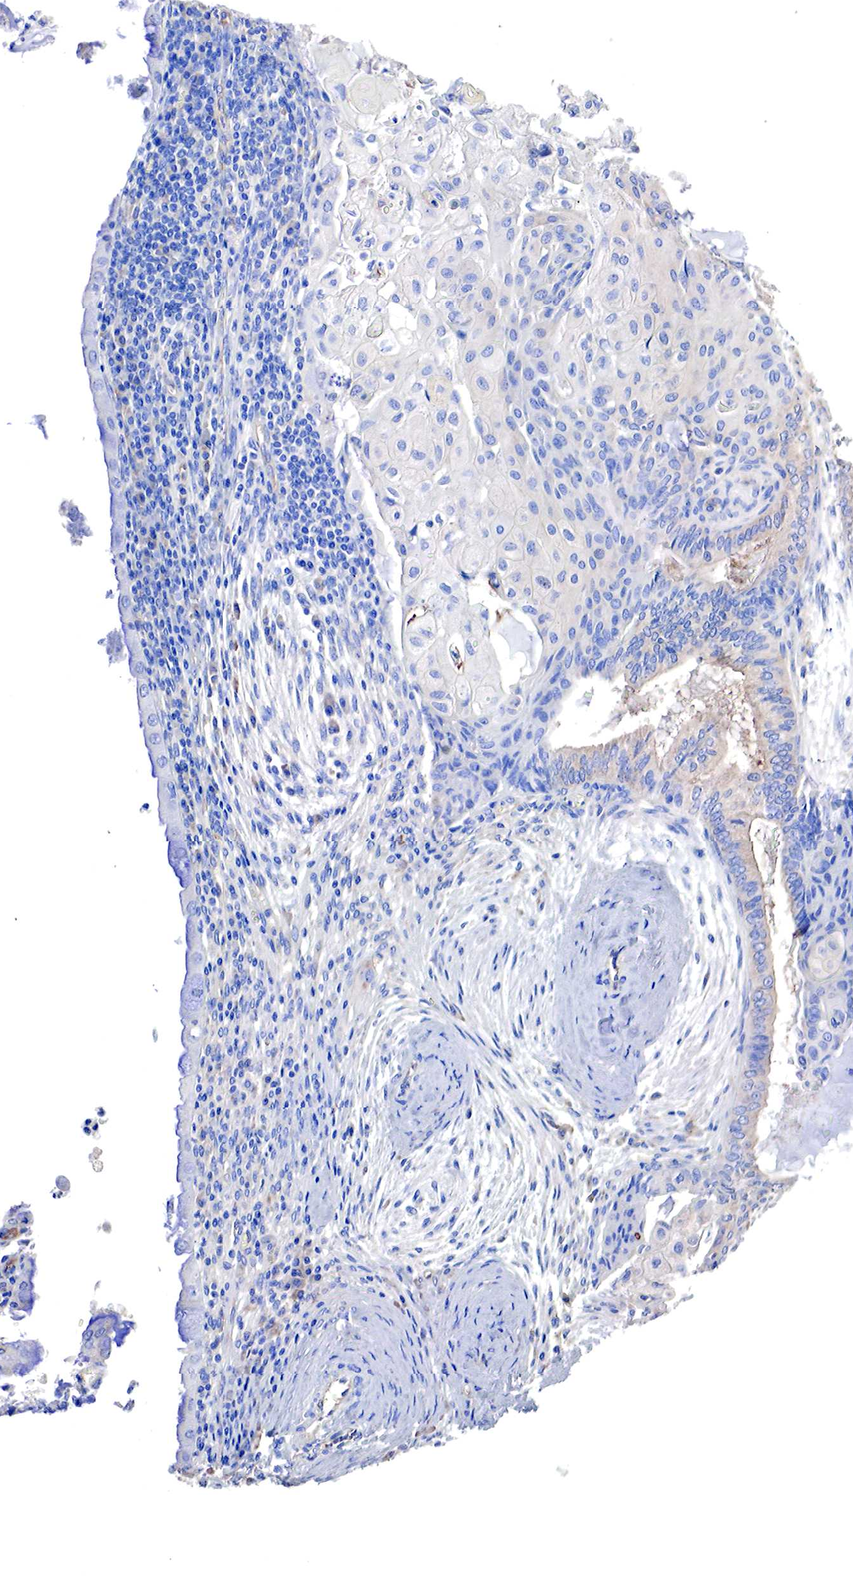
{"staining": {"intensity": "weak", "quantity": "<25%", "location": "cytoplasmic/membranous"}, "tissue": "endometrial cancer", "cell_type": "Tumor cells", "image_type": "cancer", "snomed": [{"axis": "morphology", "description": "Adenocarcinoma, NOS"}, {"axis": "topography", "description": "Endometrium"}], "caption": "A micrograph of endometrial cancer (adenocarcinoma) stained for a protein exhibits no brown staining in tumor cells.", "gene": "RDX", "patient": {"sex": "female", "age": 79}}